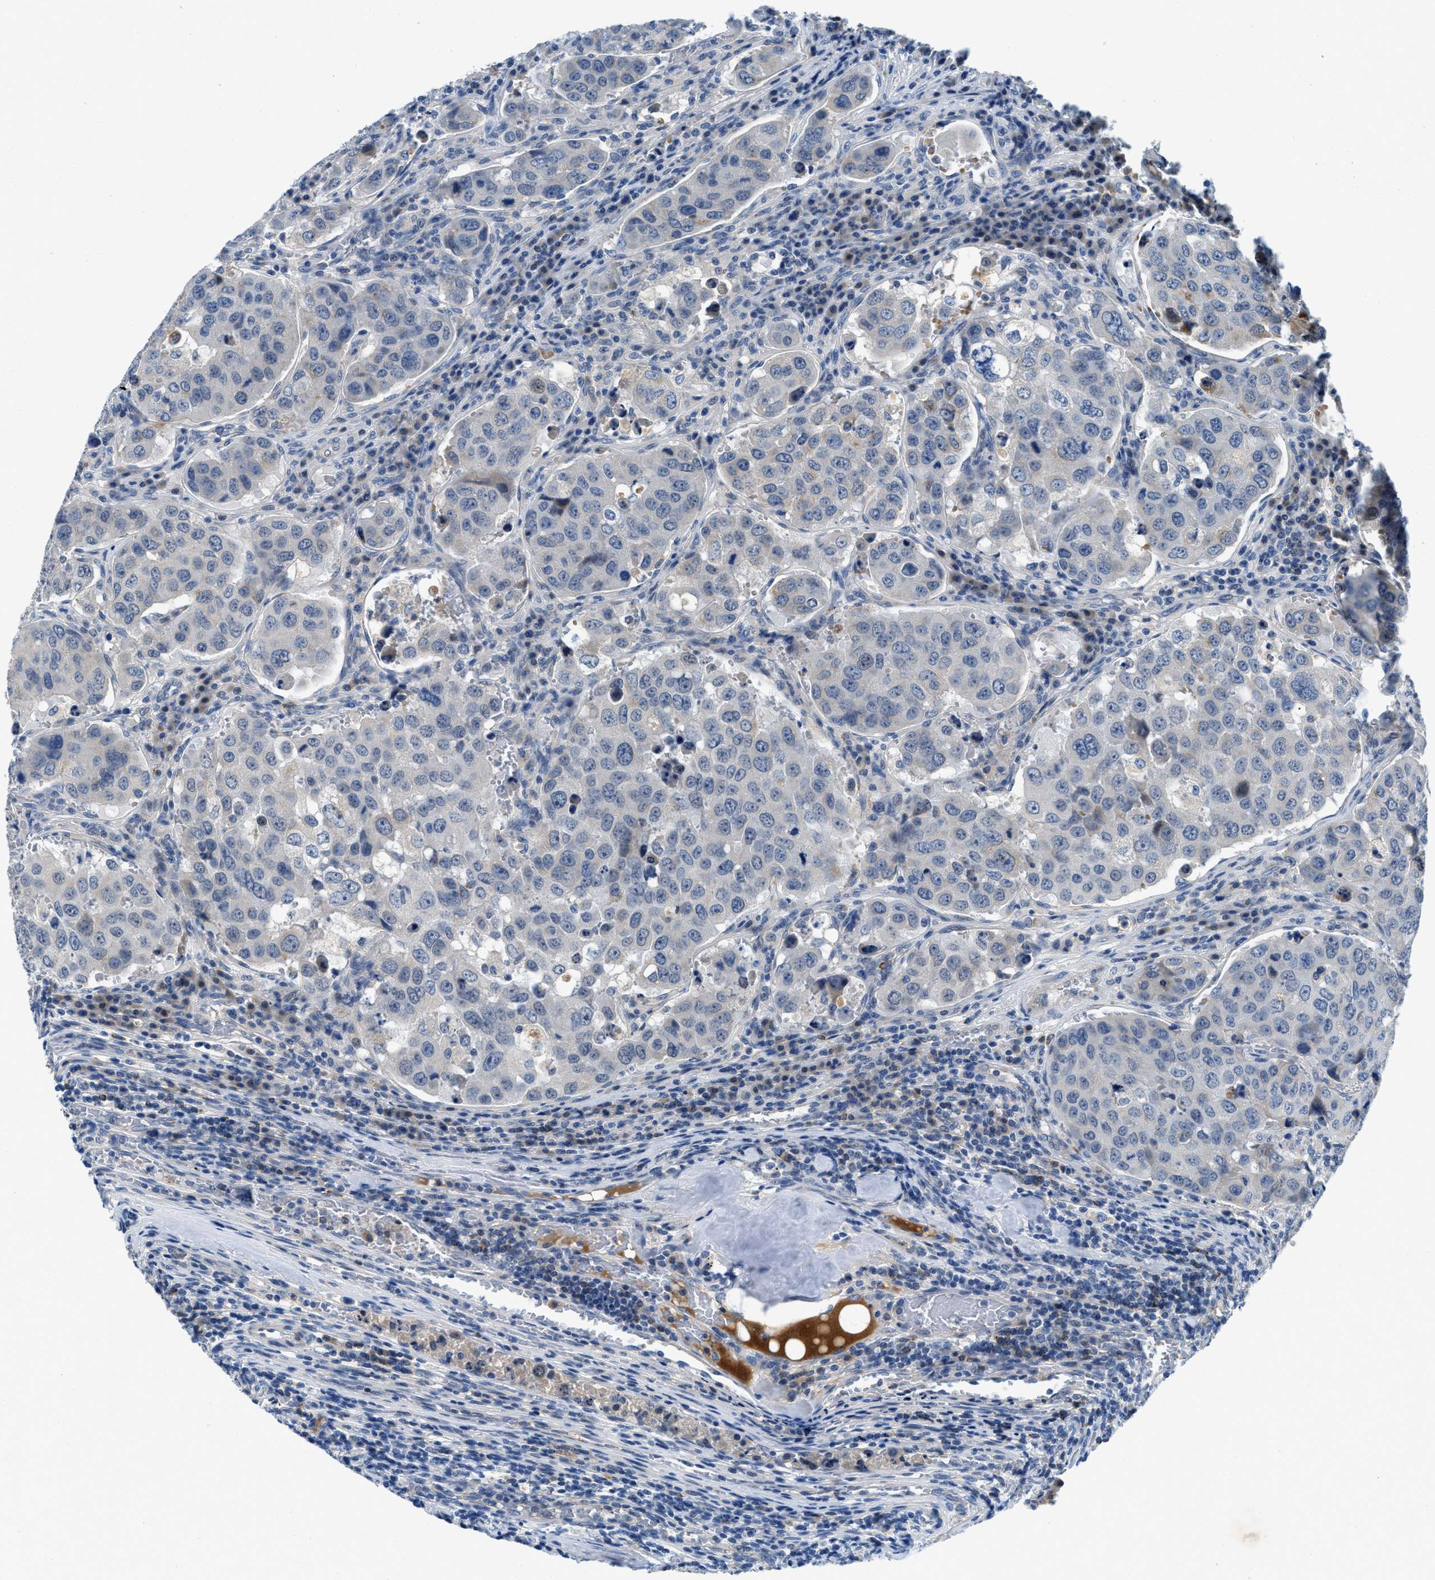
{"staining": {"intensity": "negative", "quantity": "none", "location": "none"}, "tissue": "urothelial cancer", "cell_type": "Tumor cells", "image_type": "cancer", "snomed": [{"axis": "morphology", "description": "Urothelial carcinoma, High grade"}, {"axis": "topography", "description": "Lymph node"}, {"axis": "topography", "description": "Urinary bladder"}], "caption": "This is an IHC micrograph of high-grade urothelial carcinoma. There is no staining in tumor cells.", "gene": "TSPAN3", "patient": {"sex": "male", "age": 51}}